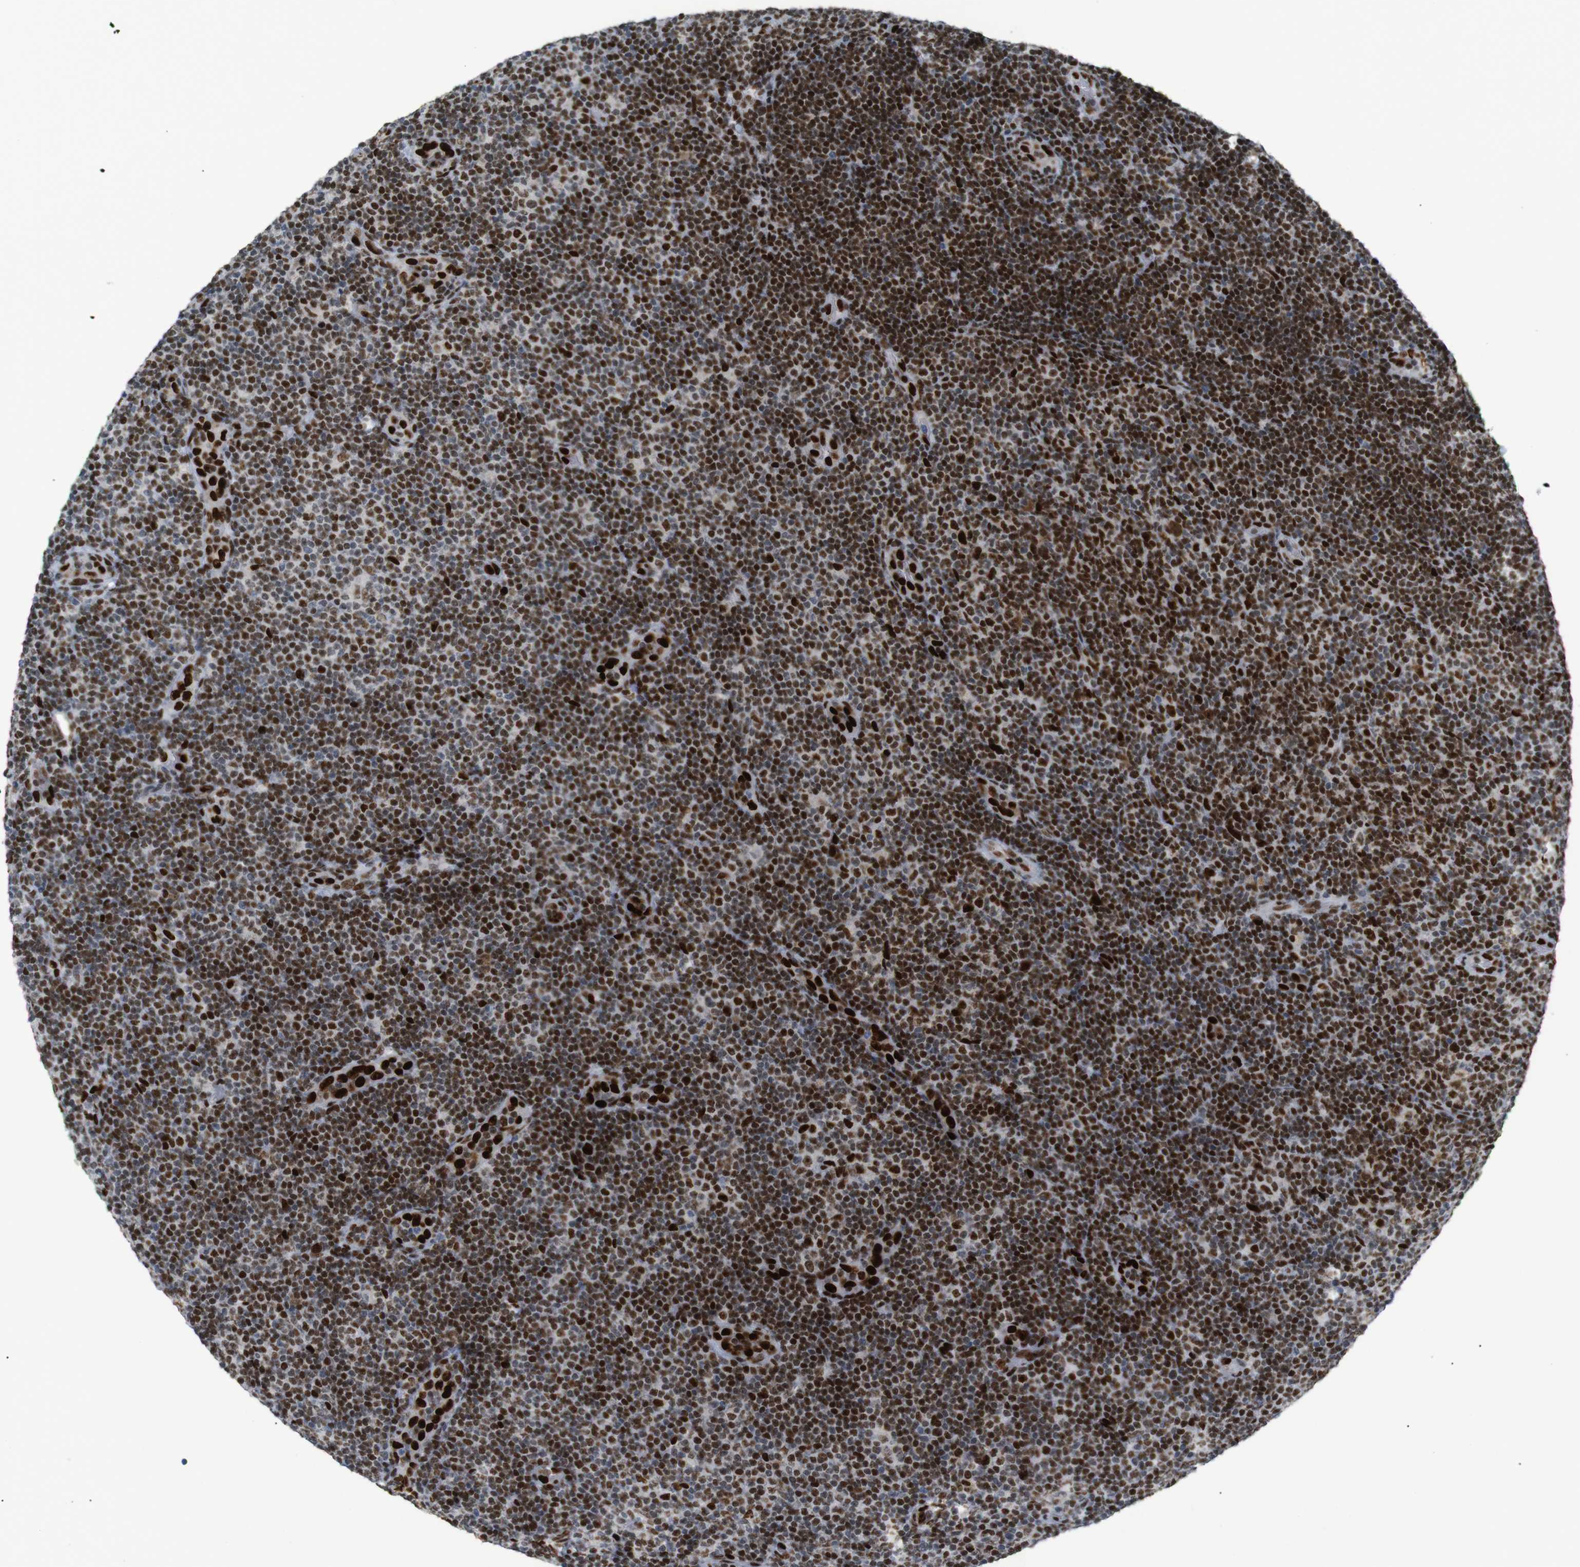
{"staining": {"intensity": "strong", "quantity": ">75%", "location": "nuclear"}, "tissue": "lymphoma", "cell_type": "Tumor cells", "image_type": "cancer", "snomed": [{"axis": "morphology", "description": "Malignant lymphoma, non-Hodgkin's type, Low grade"}, {"axis": "topography", "description": "Lymph node"}], "caption": "This is an image of immunohistochemistry staining of lymphoma, which shows strong expression in the nuclear of tumor cells.", "gene": "RIOX2", "patient": {"sex": "male", "age": 83}}